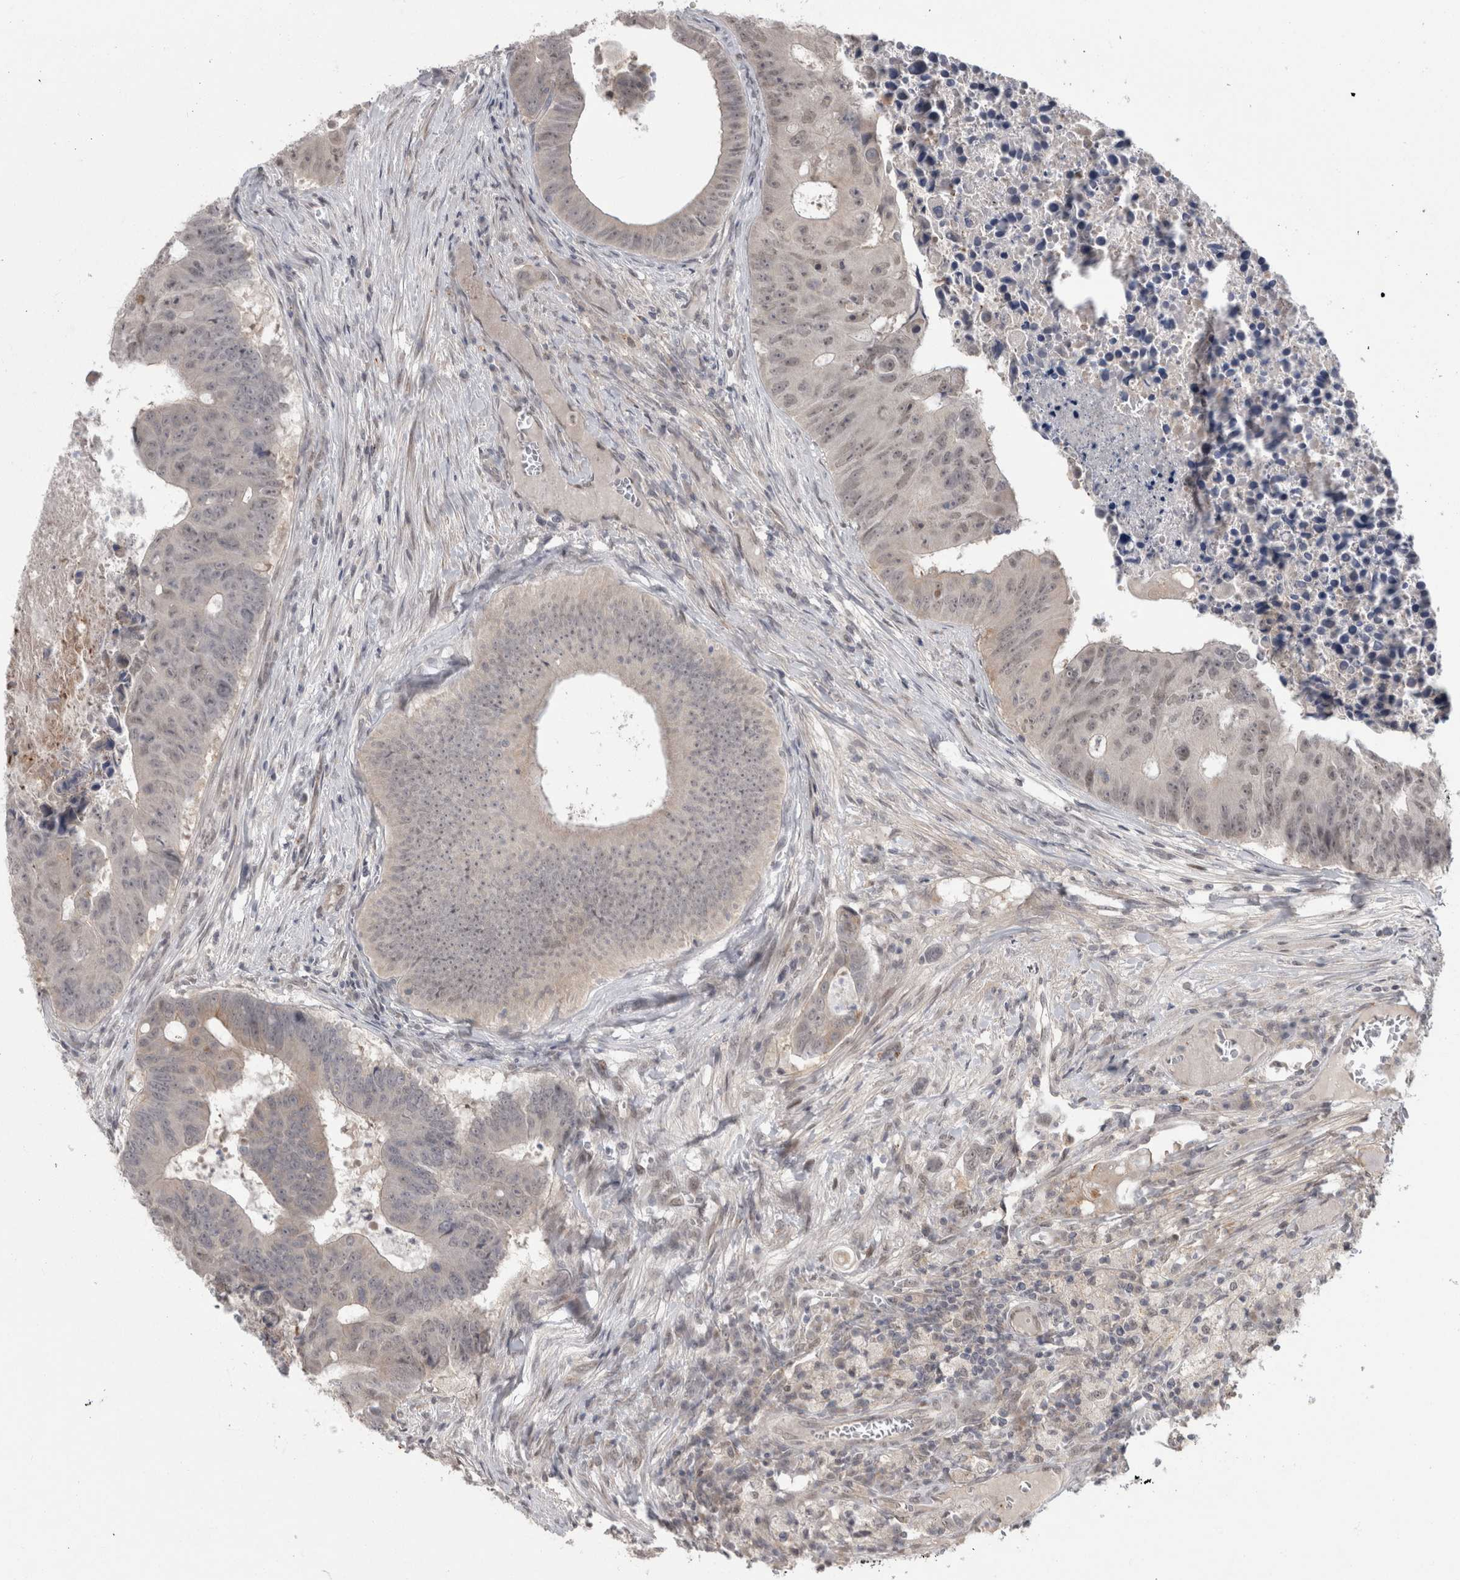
{"staining": {"intensity": "weak", "quantity": "<25%", "location": "cytoplasmic/membranous"}, "tissue": "colorectal cancer", "cell_type": "Tumor cells", "image_type": "cancer", "snomed": [{"axis": "morphology", "description": "Adenocarcinoma, NOS"}, {"axis": "topography", "description": "Colon"}], "caption": "Photomicrograph shows no significant protein staining in tumor cells of colorectal cancer (adenocarcinoma).", "gene": "MTBP", "patient": {"sex": "male", "age": 87}}